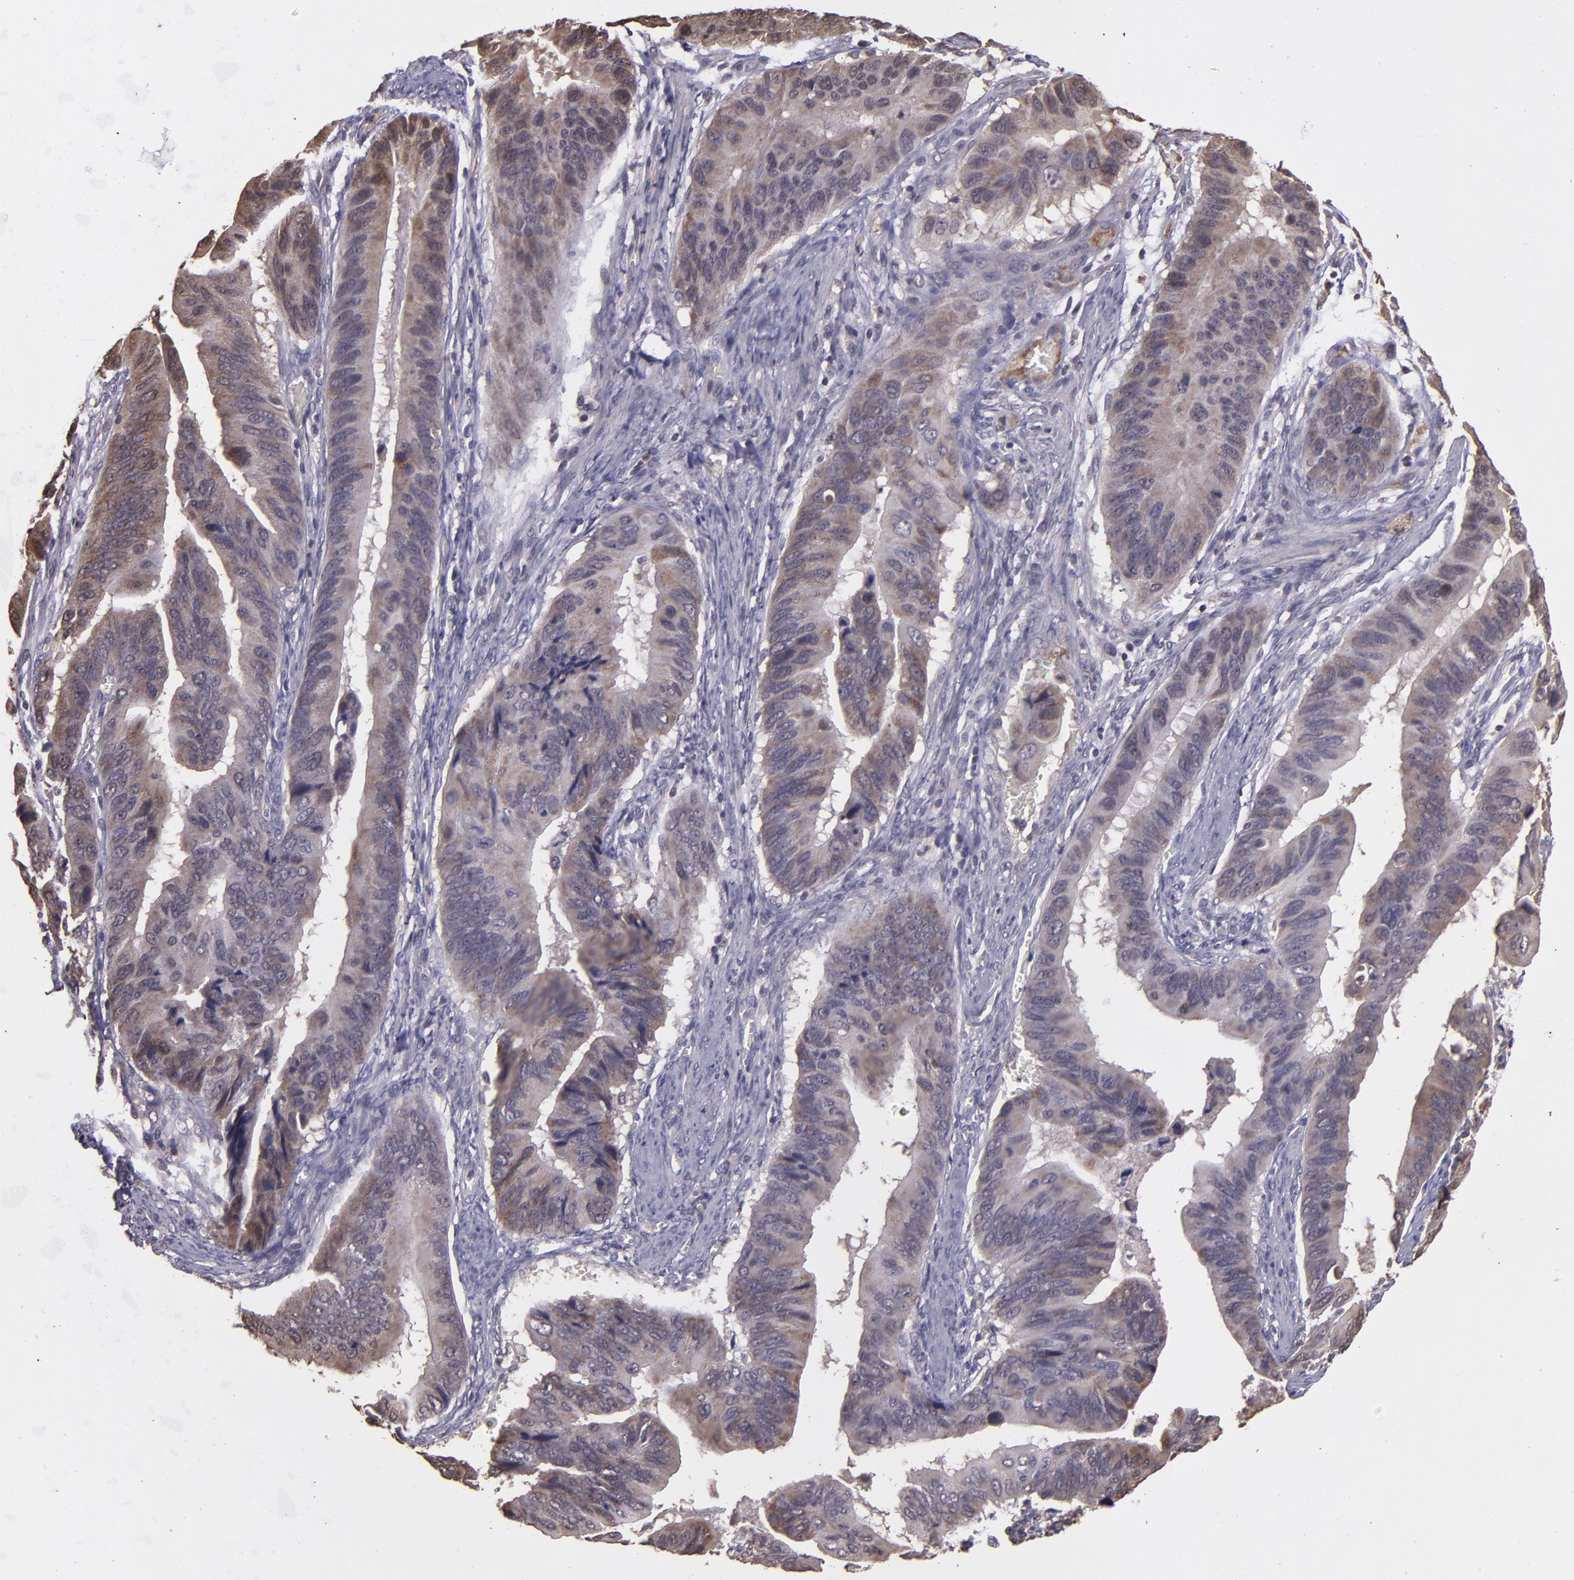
{"staining": {"intensity": "moderate", "quantity": "25%-75%", "location": "cytoplasmic/membranous"}, "tissue": "stomach cancer", "cell_type": "Tumor cells", "image_type": "cancer", "snomed": [{"axis": "morphology", "description": "Adenocarcinoma, NOS"}, {"axis": "topography", "description": "Stomach, upper"}], "caption": "Immunohistochemistry (IHC) staining of adenocarcinoma (stomach), which exhibits medium levels of moderate cytoplasmic/membranous staining in approximately 25%-75% of tumor cells indicating moderate cytoplasmic/membranous protein positivity. The staining was performed using DAB (3,3'-diaminobenzidine) (brown) for protein detection and nuclei were counterstained in hematoxylin (blue).", "gene": "SERPINF2", "patient": {"sex": "male", "age": 80}}